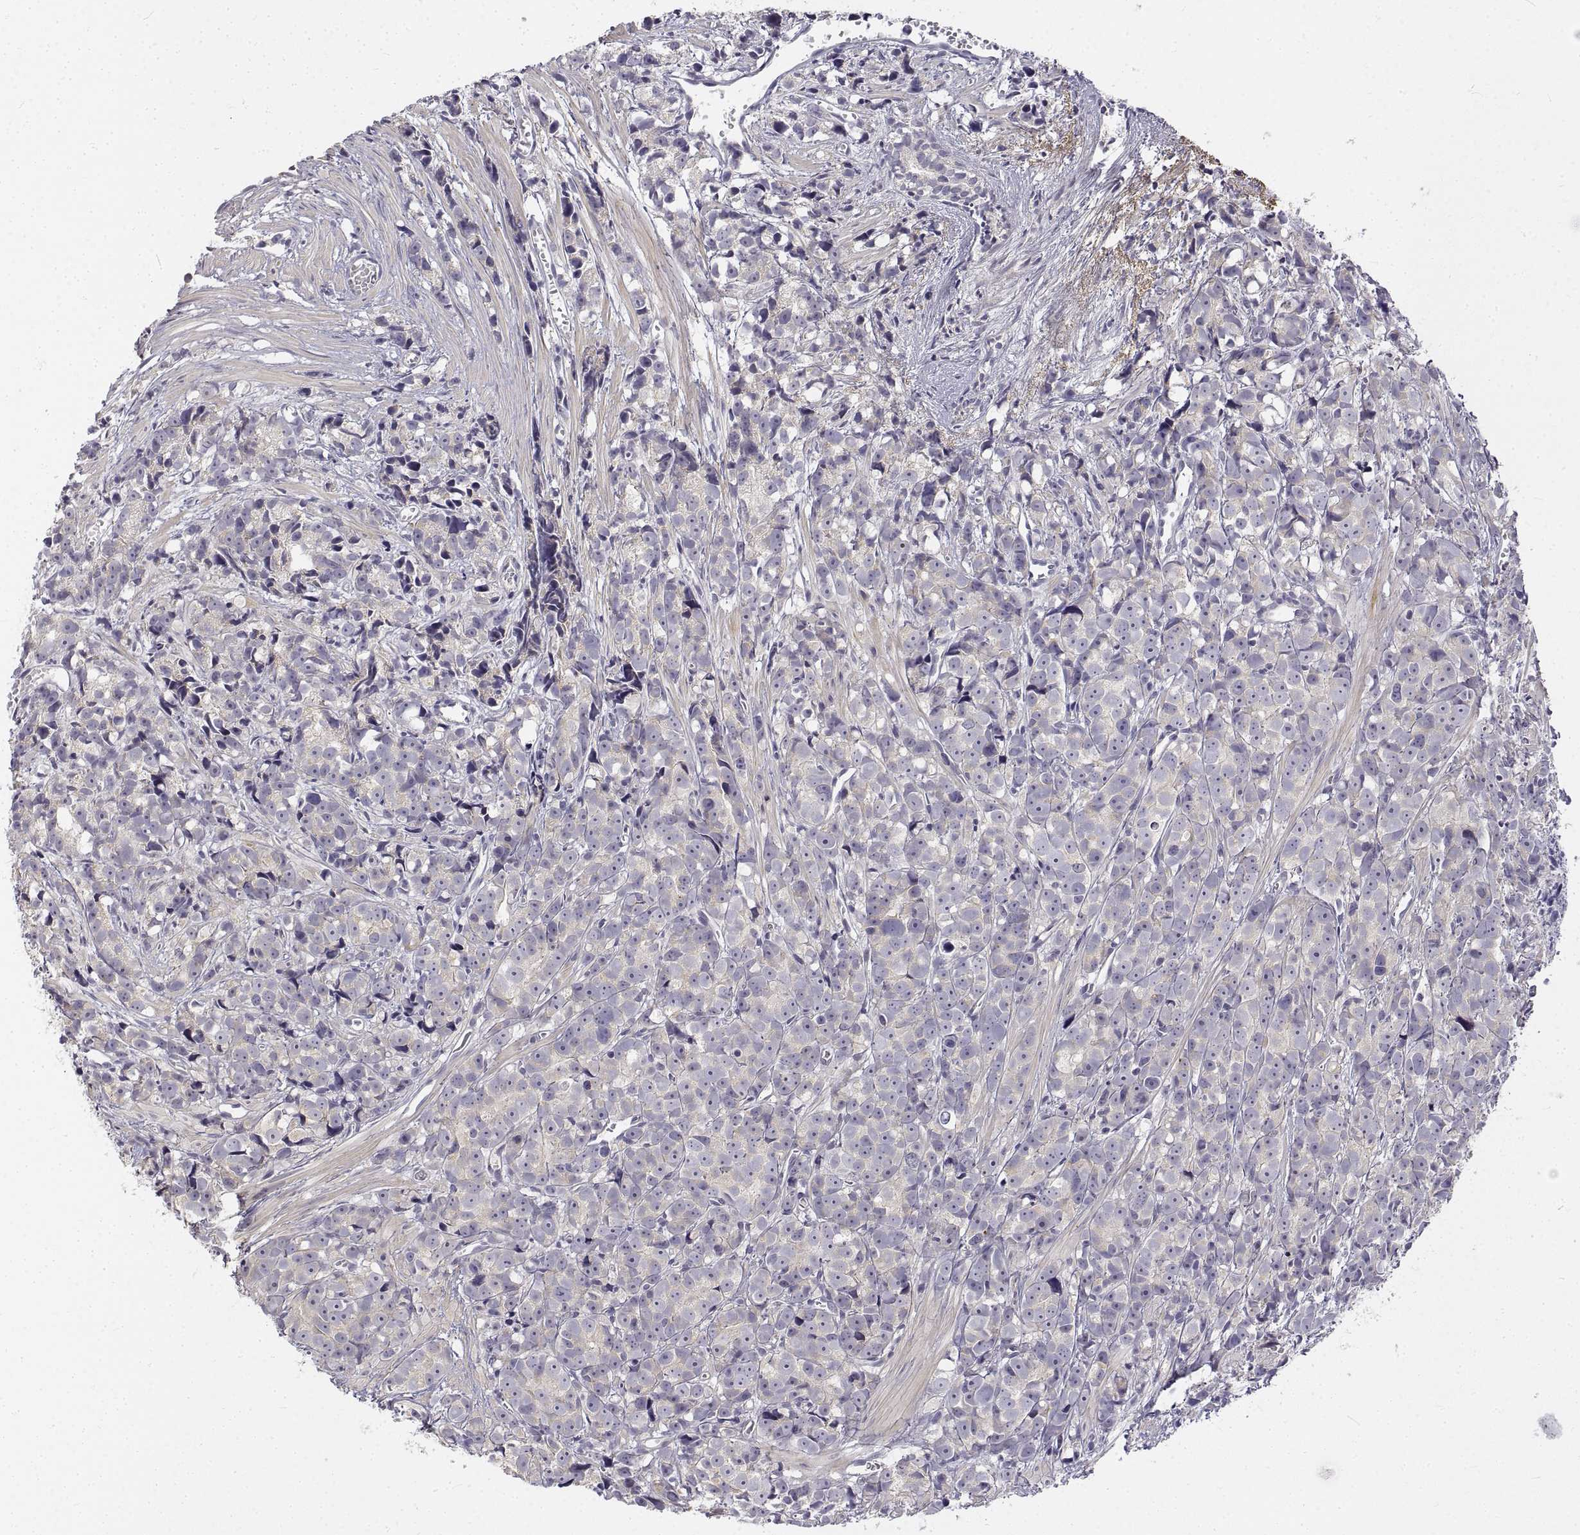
{"staining": {"intensity": "weak", "quantity": "25%-75%", "location": "cytoplasmic/membranous"}, "tissue": "prostate cancer", "cell_type": "Tumor cells", "image_type": "cancer", "snomed": [{"axis": "morphology", "description": "Adenocarcinoma, High grade"}, {"axis": "topography", "description": "Prostate"}], "caption": "Adenocarcinoma (high-grade) (prostate) tissue shows weak cytoplasmic/membranous positivity in approximately 25%-75% of tumor cells, visualized by immunohistochemistry.", "gene": "ANO2", "patient": {"sex": "male", "age": 77}}